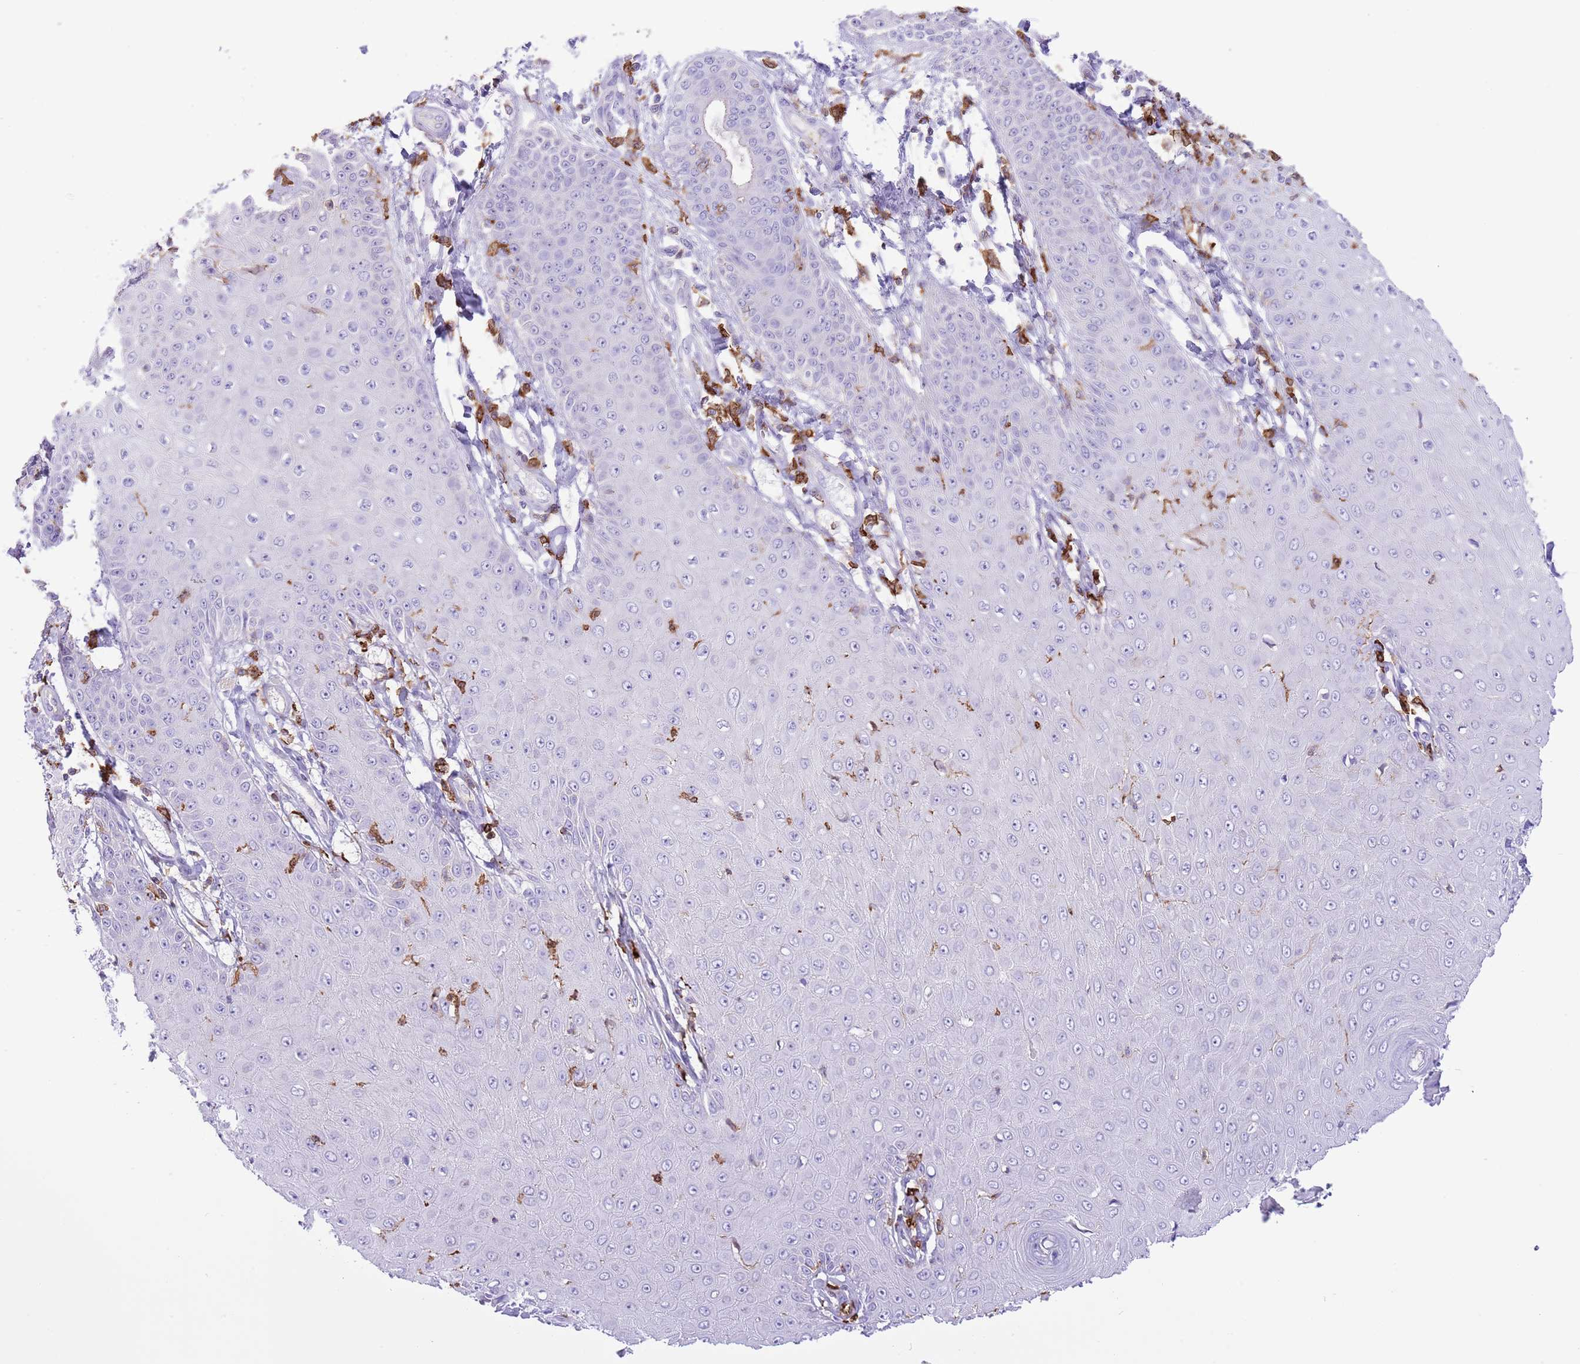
{"staining": {"intensity": "negative", "quantity": "none", "location": "none"}, "tissue": "skin cancer", "cell_type": "Tumor cells", "image_type": "cancer", "snomed": [{"axis": "morphology", "description": "Squamous cell carcinoma, NOS"}, {"axis": "topography", "description": "Skin"}], "caption": "DAB (3,3'-diaminobenzidine) immunohistochemical staining of skin cancer (squamous cell carcinoma) reveals no significant expression in tumor cells.", "gene": "EFHD2", "patient": {"sex": "male", "age": 70}}